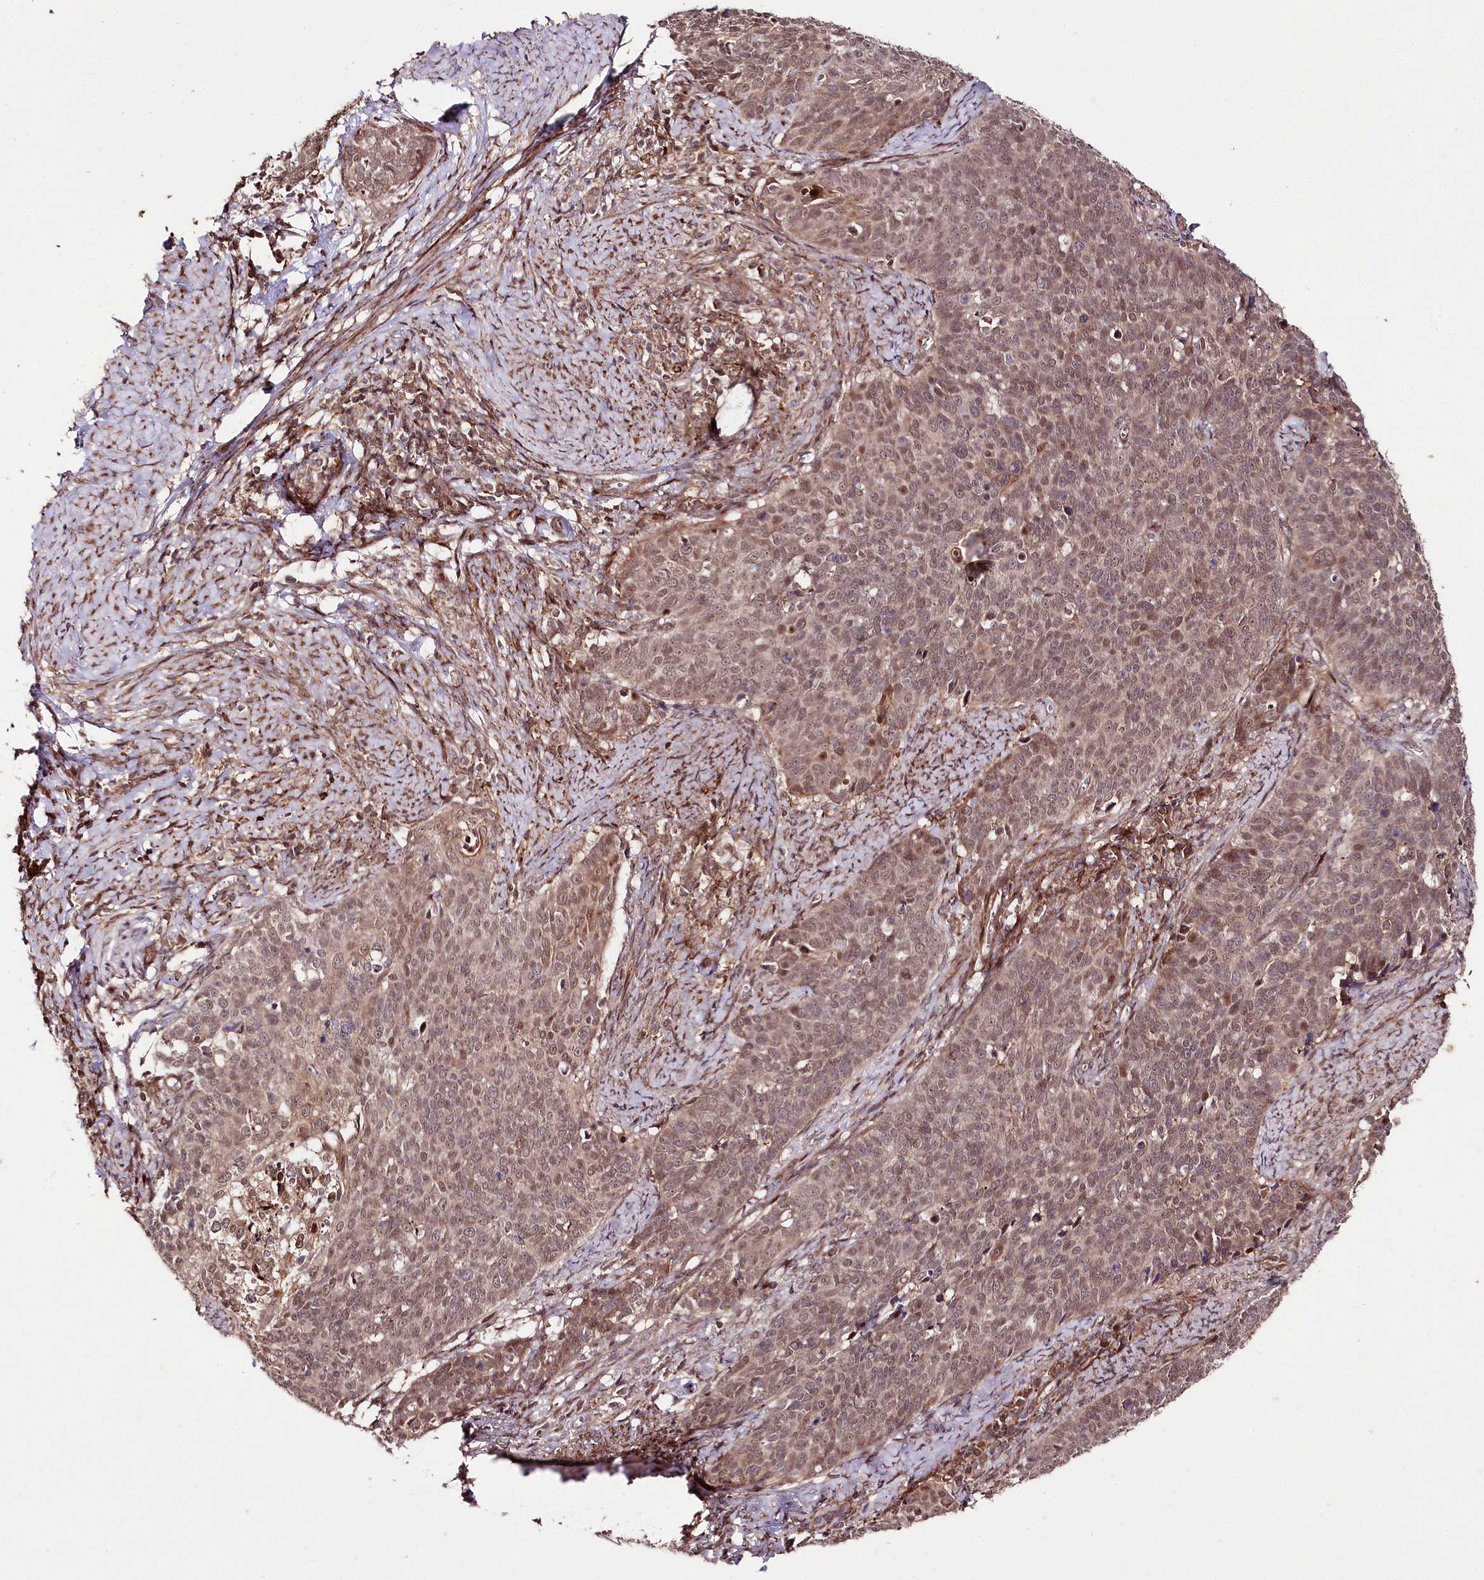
{"staining": {"intensity": "moderate", "quantity": "25%-75%", "location": "cytoplasmic/membranous,nuclear"}, "tissue": "cervical cancer", "cell_type": "Tumor cells", "image_type": "cancer", "snomed": [{"axis": "morphology", "description": "Squamous cell carcinoma, NOS"}, {"axis": "topography", "description": "Cervix"}], "caption": "Tumor cells exhibit medium levels of moderate cytoplasmic/membranous and nuclear positivity in about 25%-75% of cells in human squamous cell carcinoma (cervical).", "gene": "PHLDB1", "patient": {"sex": "female", "age": 39}}